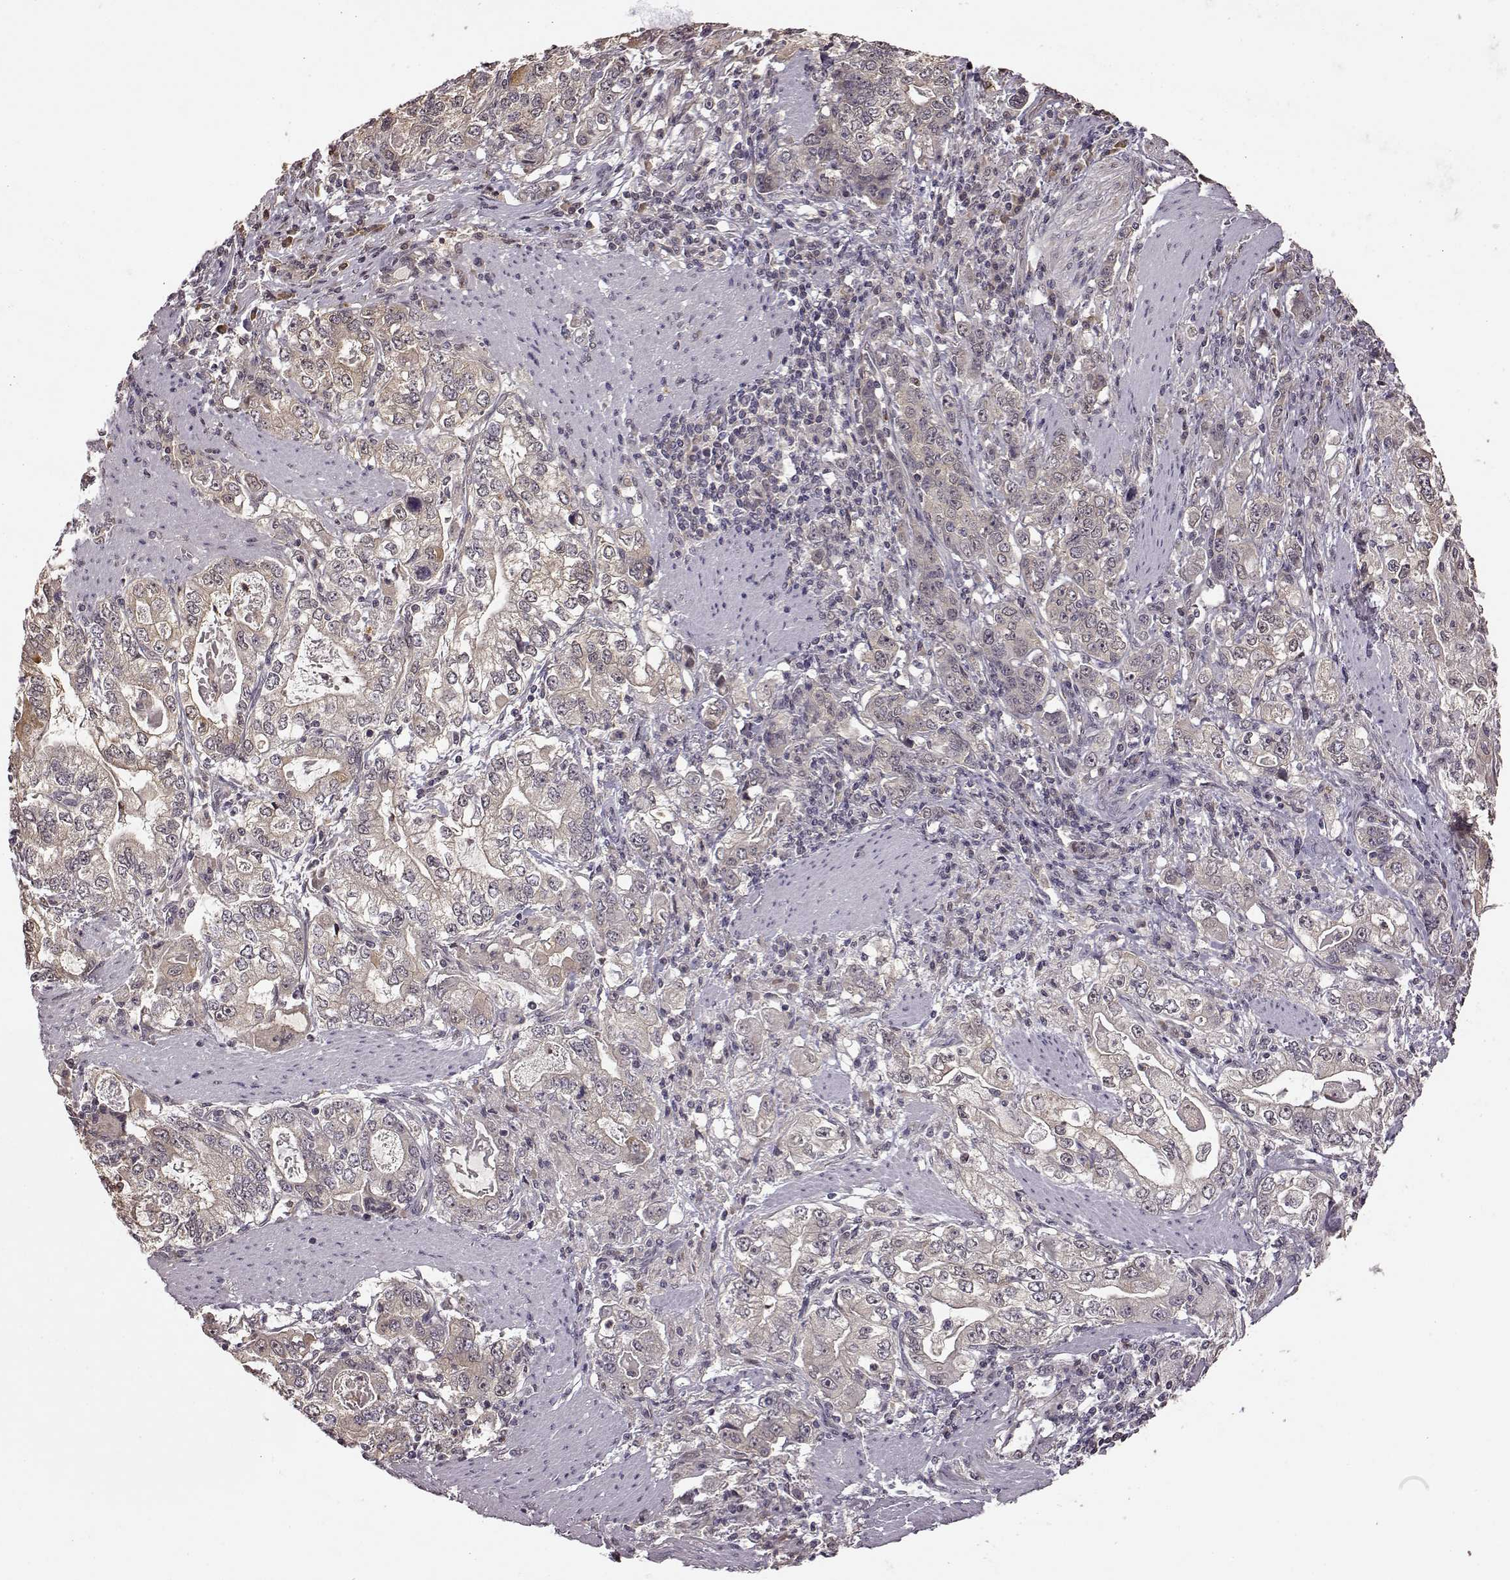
{"staining": {"intensity": "weak", "quantity": ">75%", "location": "cytoplasmic/membranous"}, "tissue": "stomach cancer", "cell_type": "Tumor cells", "image_type": "cancer", "snomed": [{"axis": "morphology", "description": "Adenocarcinoma, NOS"}, {"axis": "topography", "description": "Stomach, lower"}], "caption": "Protein analysis of stomach adenocarcinoma tissue demonstrates weak cytoplasmic/membranous positivity in about >75% of tumor cells.", "gene": "CRB1", "patient": {"sex": "female", "age": 72}}